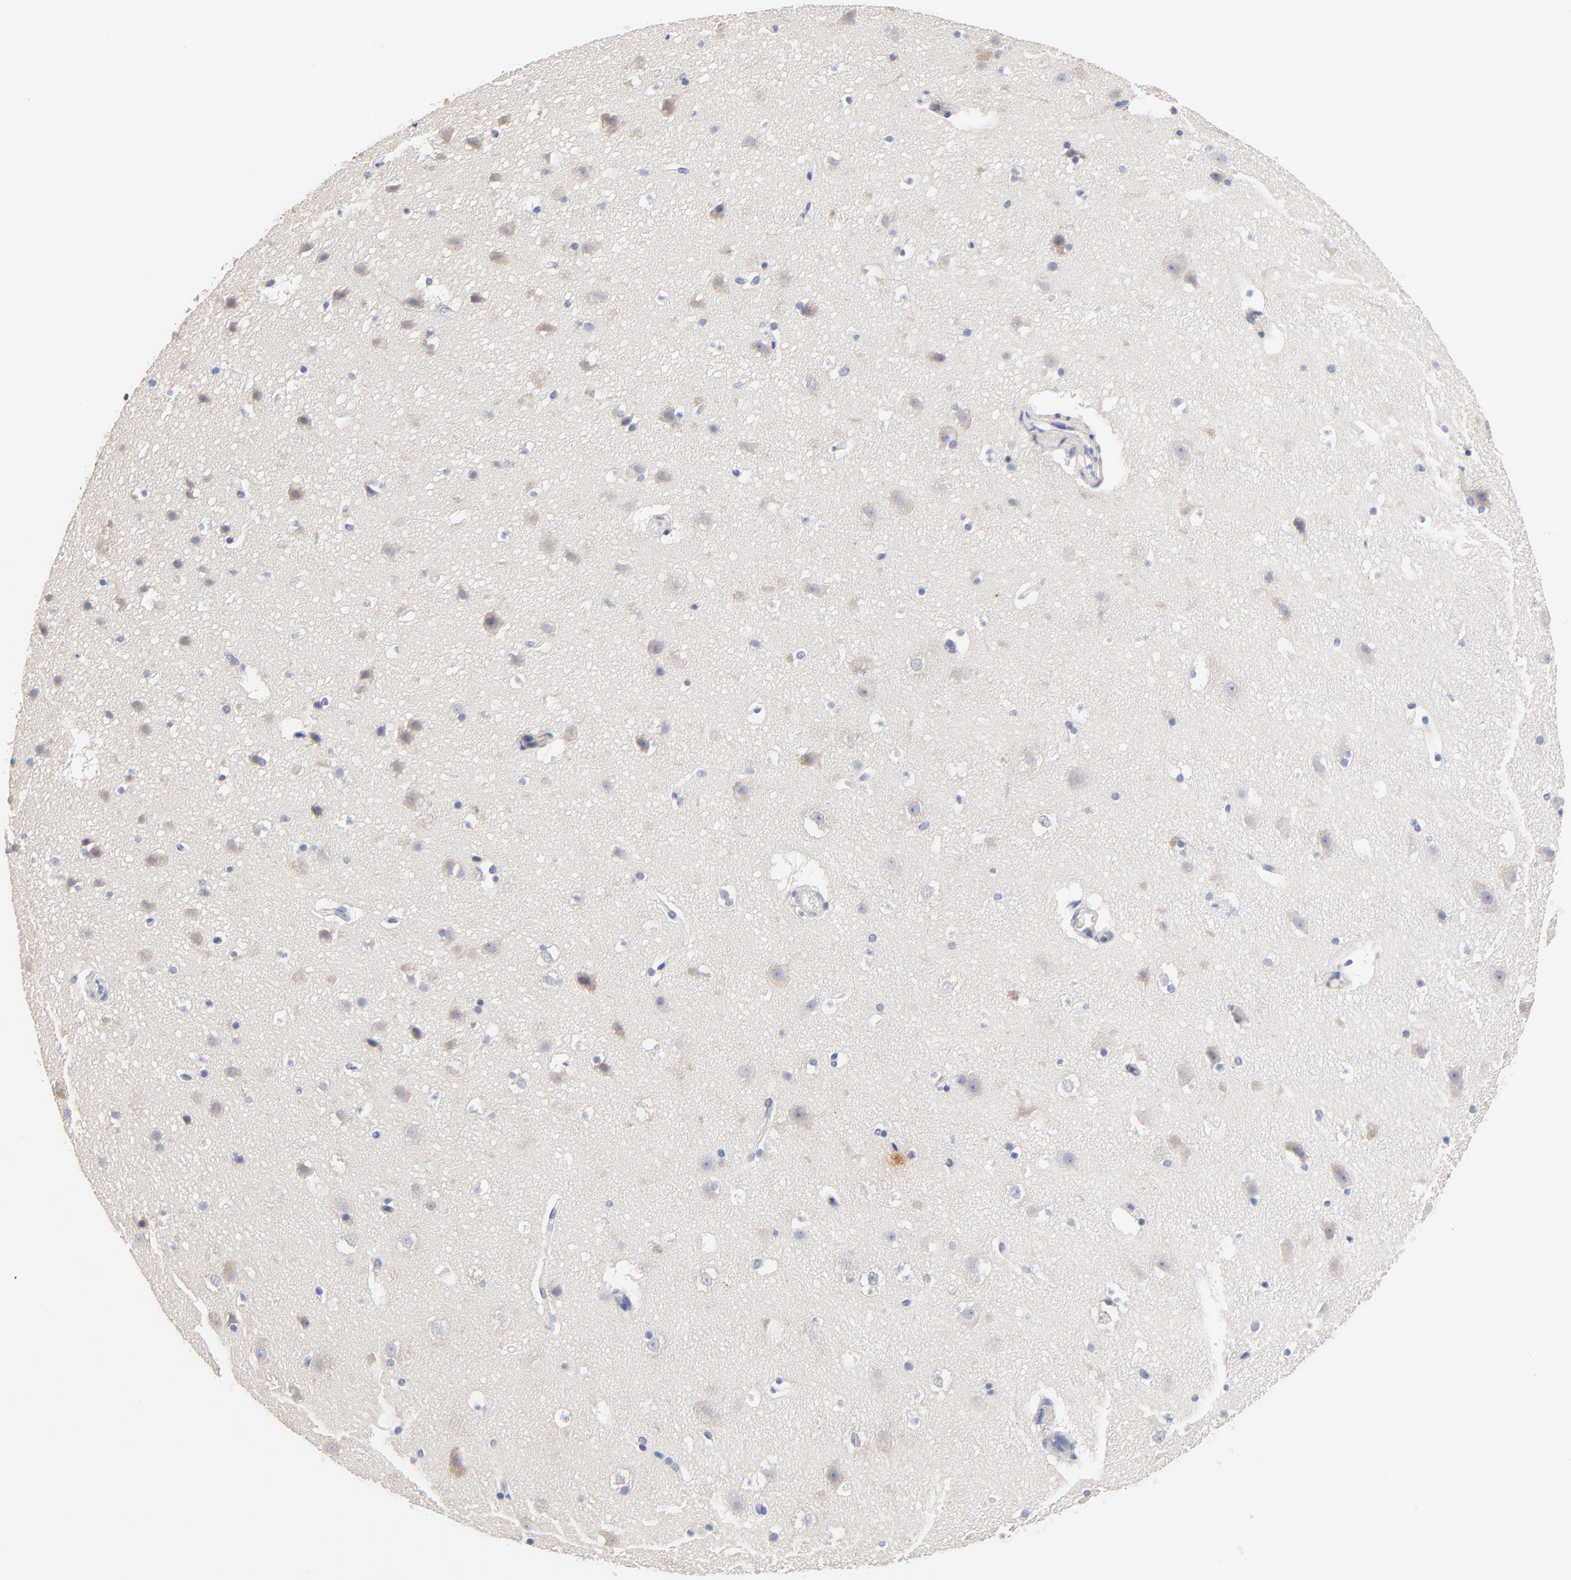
{"staining": {"intensity": "weak", "quantity": "25%-75%", "location": "cytoplasmic/membranous"}, "tissue": "cerebral cortex", "cell_type": "Endothelial cells", "image_type": "normal", "snomed": [{"axis": "morphology", "description": "Normal tissue, NOS"}, {"axis": "topography", "description": "Cerebral cortex"}], "caption": "A high-resolution photomicrograph shows IHC staining of normal cerebral cortex, which reveals weak cytoplasmic/membranous positivity in about 25%-75% of endothelial cells.", "gene": "TWNK", "patient": {"sex": "male", "age": 45}}